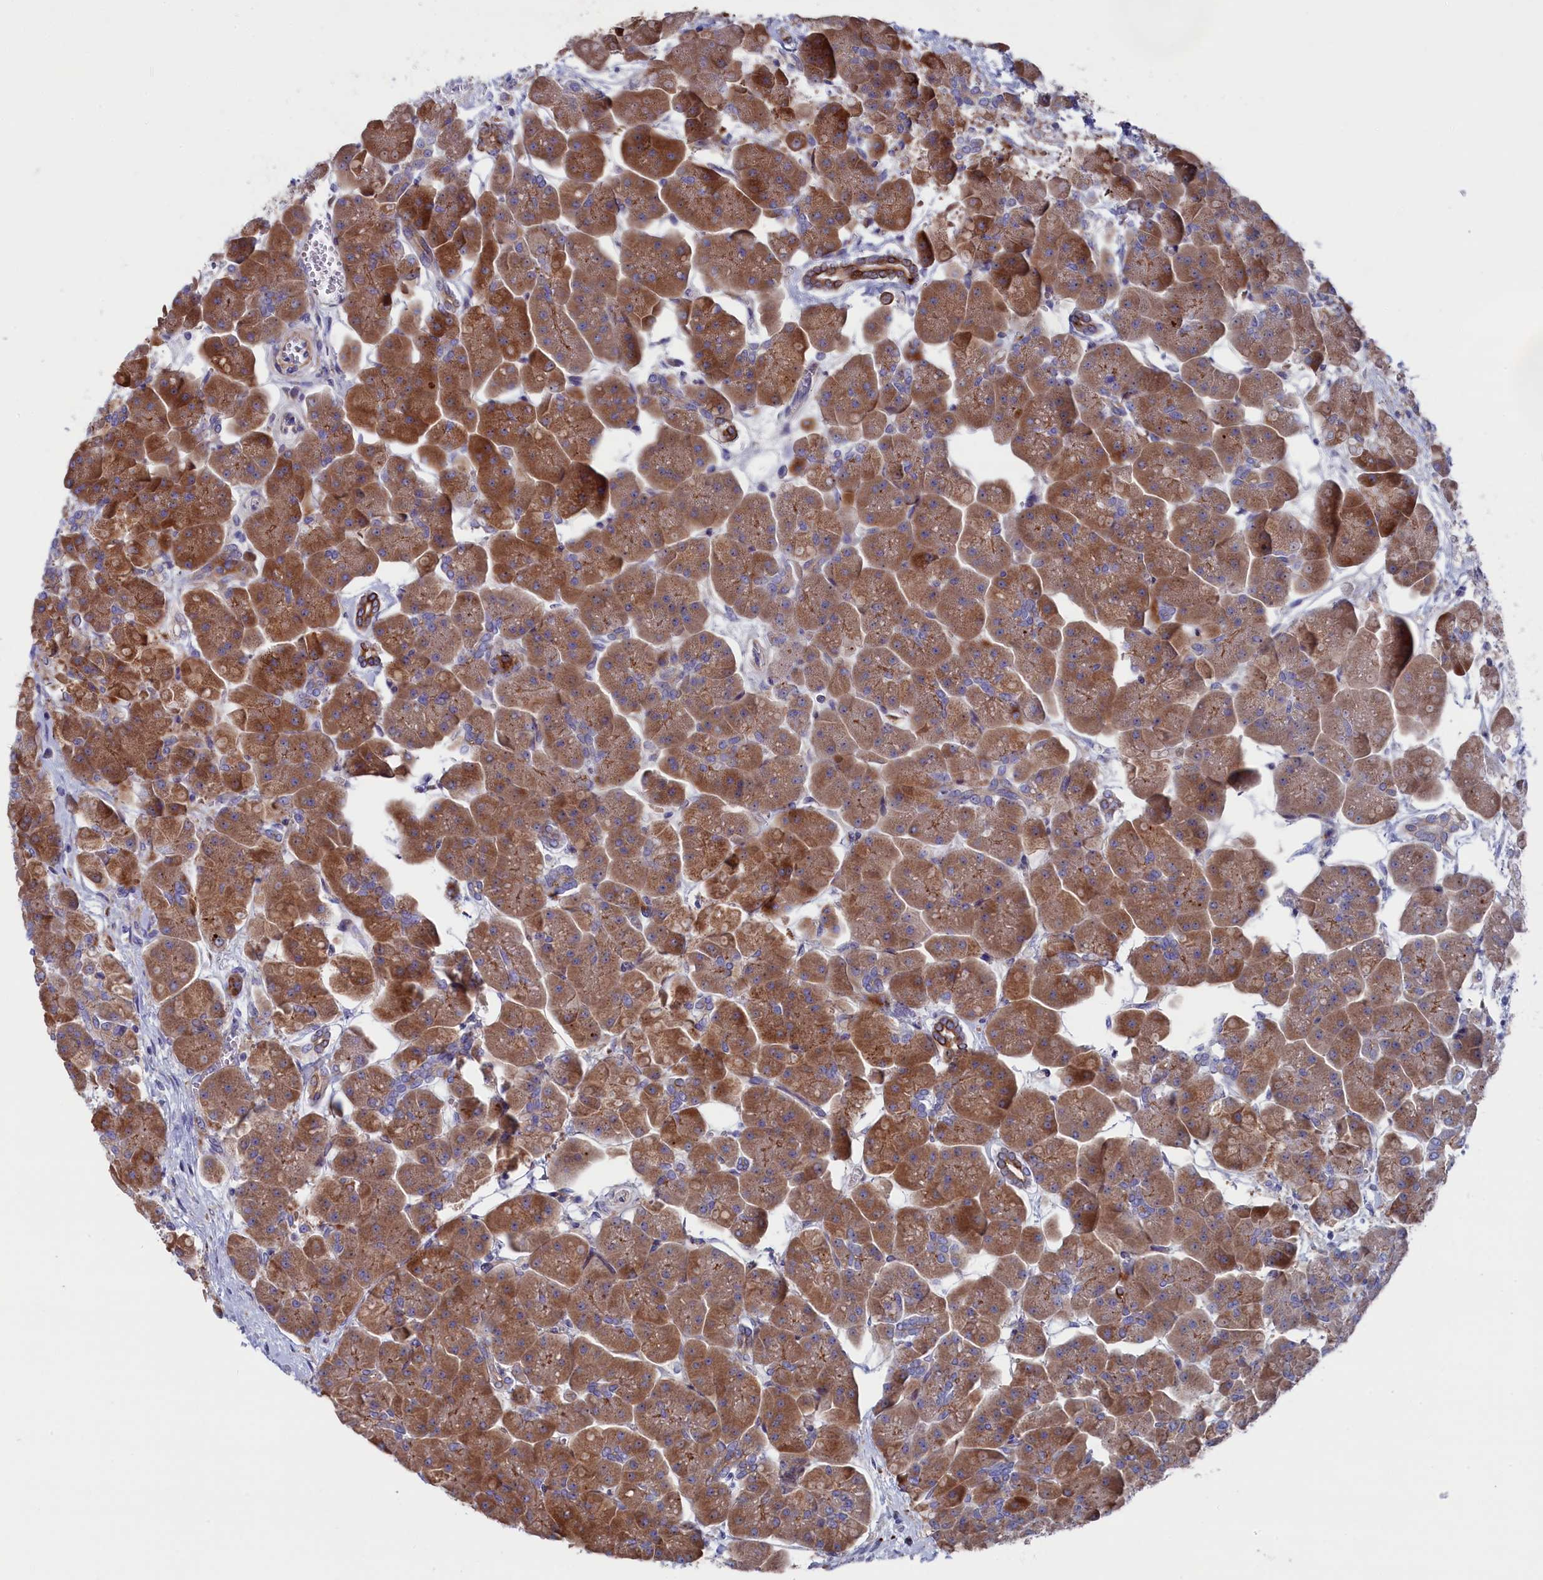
{"staining": {"intensity": "strong", "quantity": ">75%", "location": "cytoplasmic/membranous"}, "tissue": "pancreas", "cell_type": "Exocrine glandular cells", "image_type": "normal", "snomed": [{"axis": "morphology", "description": "Normal tissue, NOS"}, {"axis": "topography", "description": "Pancreas"}], "caption": "Immunohistochemistry of normal human pancreas shows high levels of strong cytoplasmic/membranous expression in about >75% of exocrine glandular cells. The staining was performed using DAB (3,3'-diaminobenzidine), with brown indicating positive protein expression. Nuclei are stained blue with hematoxylin.", "gene": "NUDT7", "patient": {"sex": "male", "age": 66}}